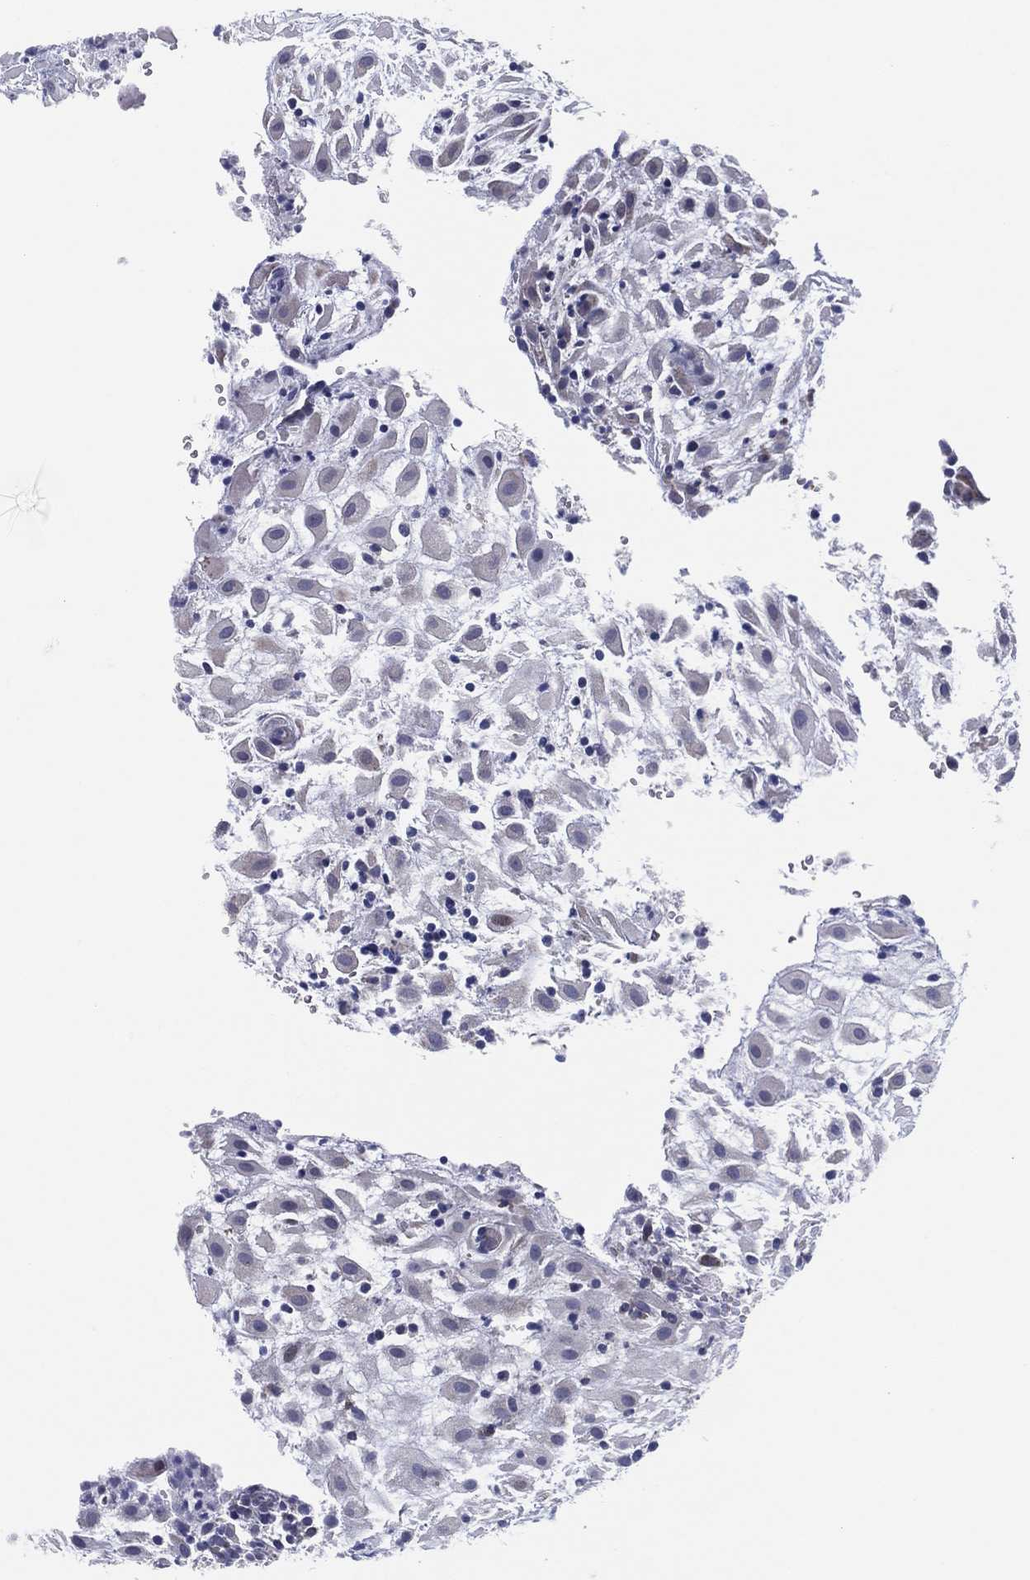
{"staining": {"intensity": "negative", "quantity": "none", "location": "none"}, "tissue": "placenta", "cell_type": "Decidual cells", "image_type": "normal", "snomed": [{"axis": "morphology", "description": "Normal tissue, NOS"}, {"axis": "topography", "description": "Placenta"}], "caption": "Immunohistochemistry (IHC) photomicrograph of benign human placenta stained for a protein (brown), which shows no positivity in decidual cells. (DAB (3,3'-diaminobenzidine) IHC, high magnification).", "gene": "HEATR4", "patient": {"sex": "female", "age": 24}}